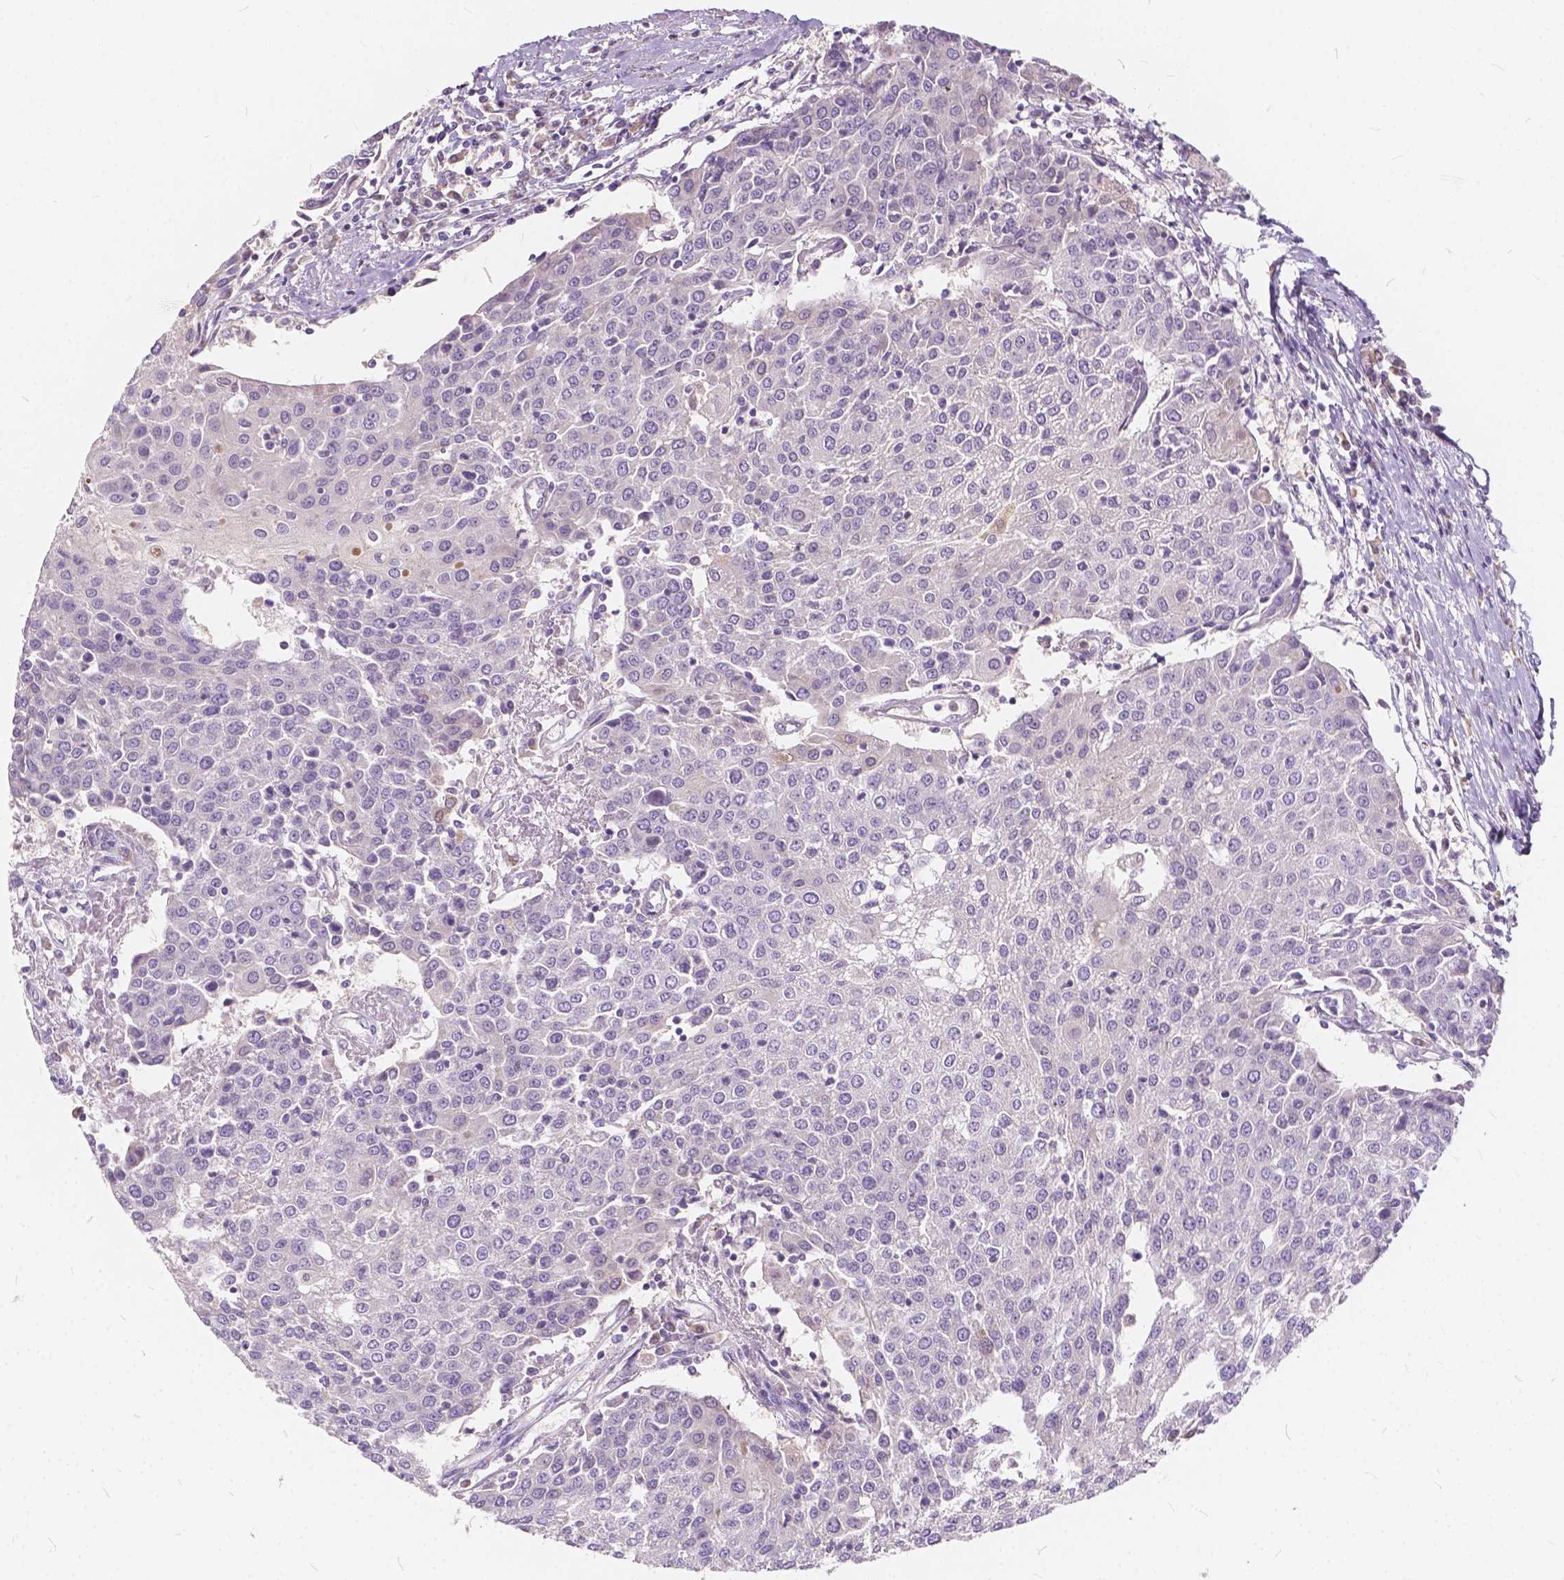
{"staining": {"intensity": "negative", "quantity": "none", "location": "none"}, "tissue": "urothelial cancer", "cell_type": "Tumor cells", "image_type": "cancer", "snomed": [{"axis": "morphology", "description": "Urothelial carcinoma, High grade"}, {"axis": "topography", "description": "Urinary bladder"}], "caption": "This is an IHC image of human urothelial cancer. There is no staining in tumor cells.", "gene": "KIAA0513", "patient": {"sex": "female", "age": 85}}